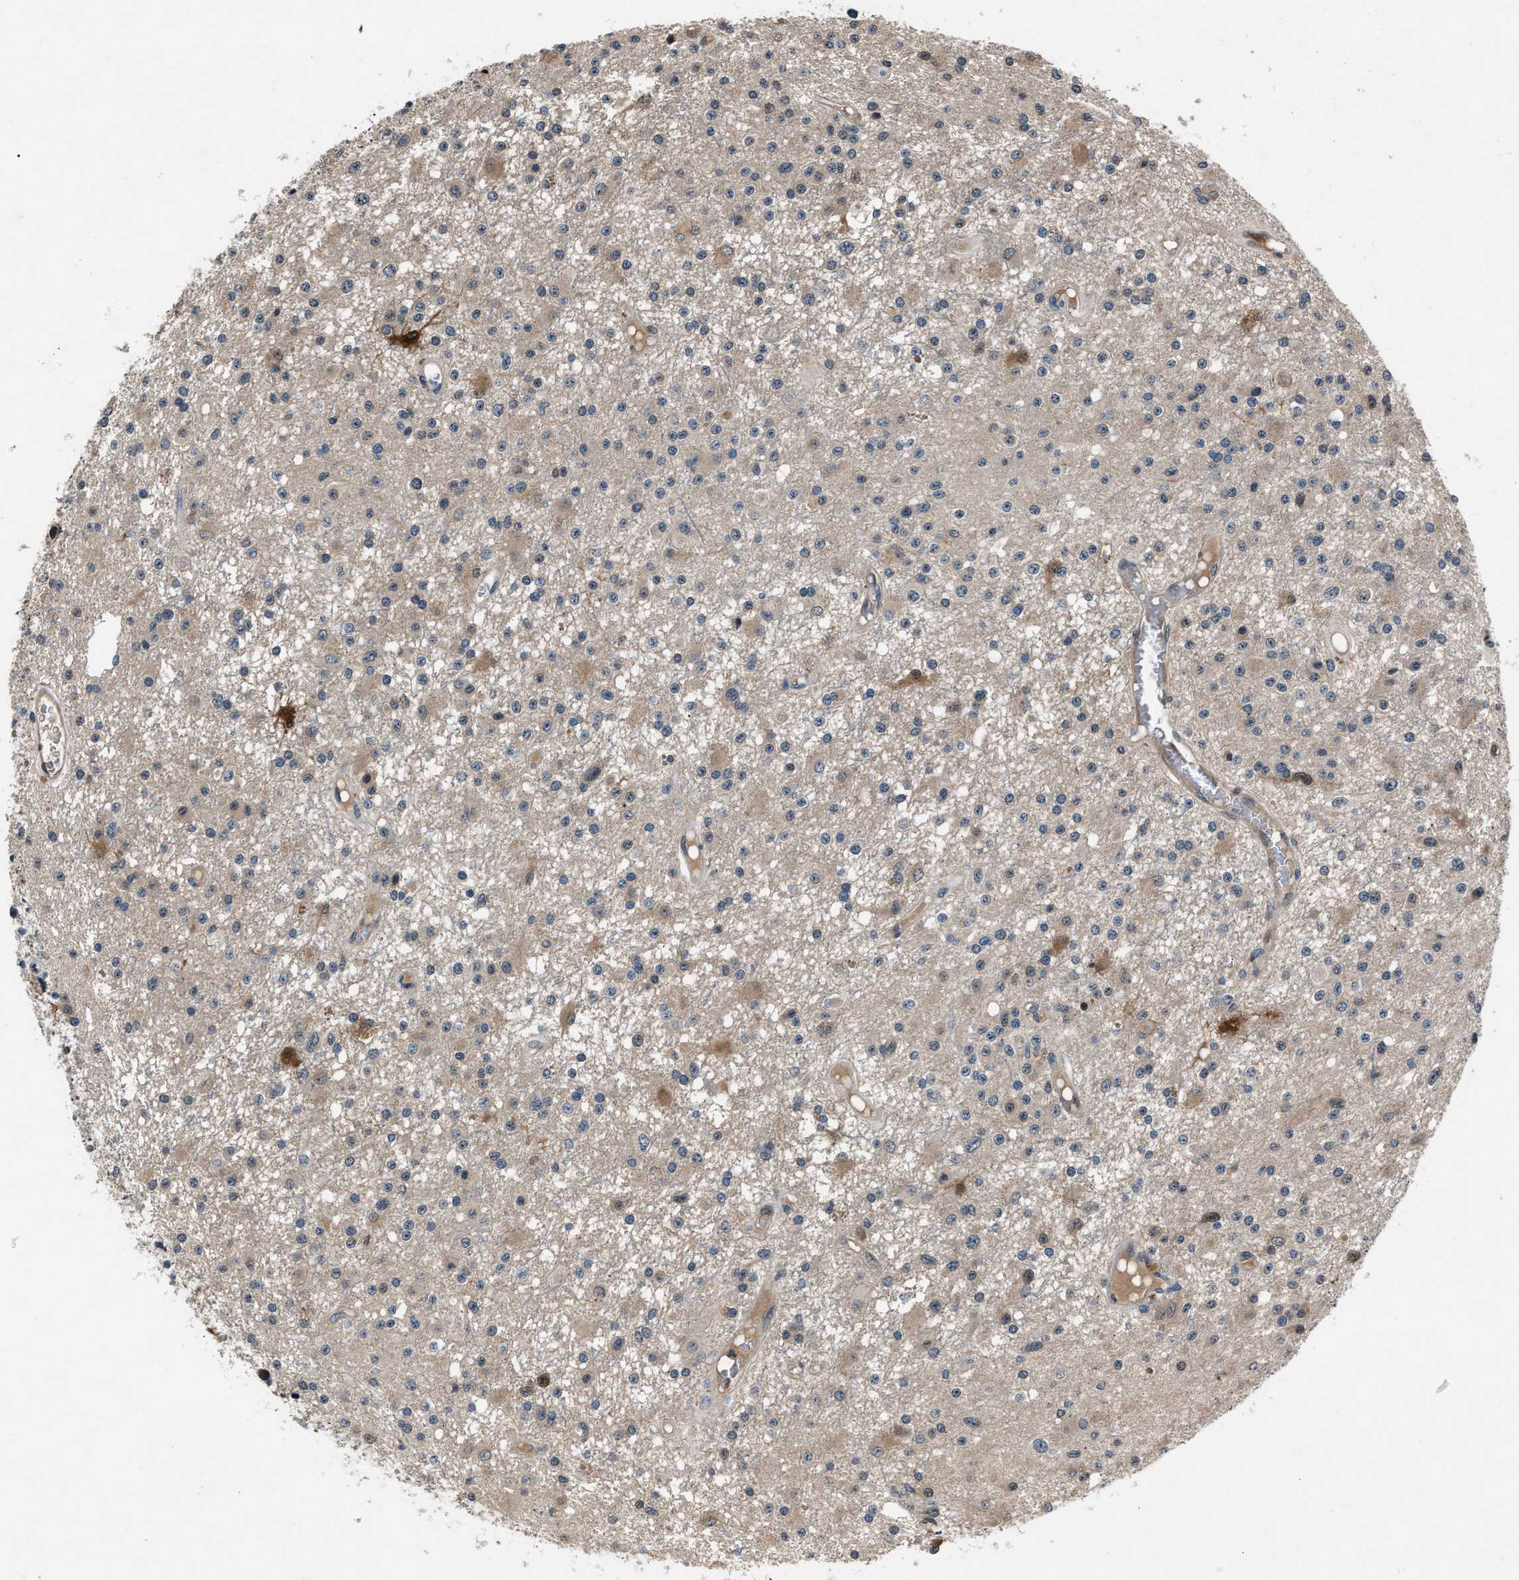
{"staining": {"intensity": "weak", "quantity": "<25%", "location": "cytoplasmic/membranous"}, "tissue": "glioma", "cell_type": "Tumor cells", "image_type": "cancer", "snomed": [{"axis": "morphology", "description": "Glioma, malignant, Low grade"}, {"axis": "topography", "description": "Brain"}], "caption": "Protein analysis of malignant low-grade glioma displays no significant expression in tumor cells.", "gene": "TP53I3", "patient": {"sex": "male", "age": 58}}